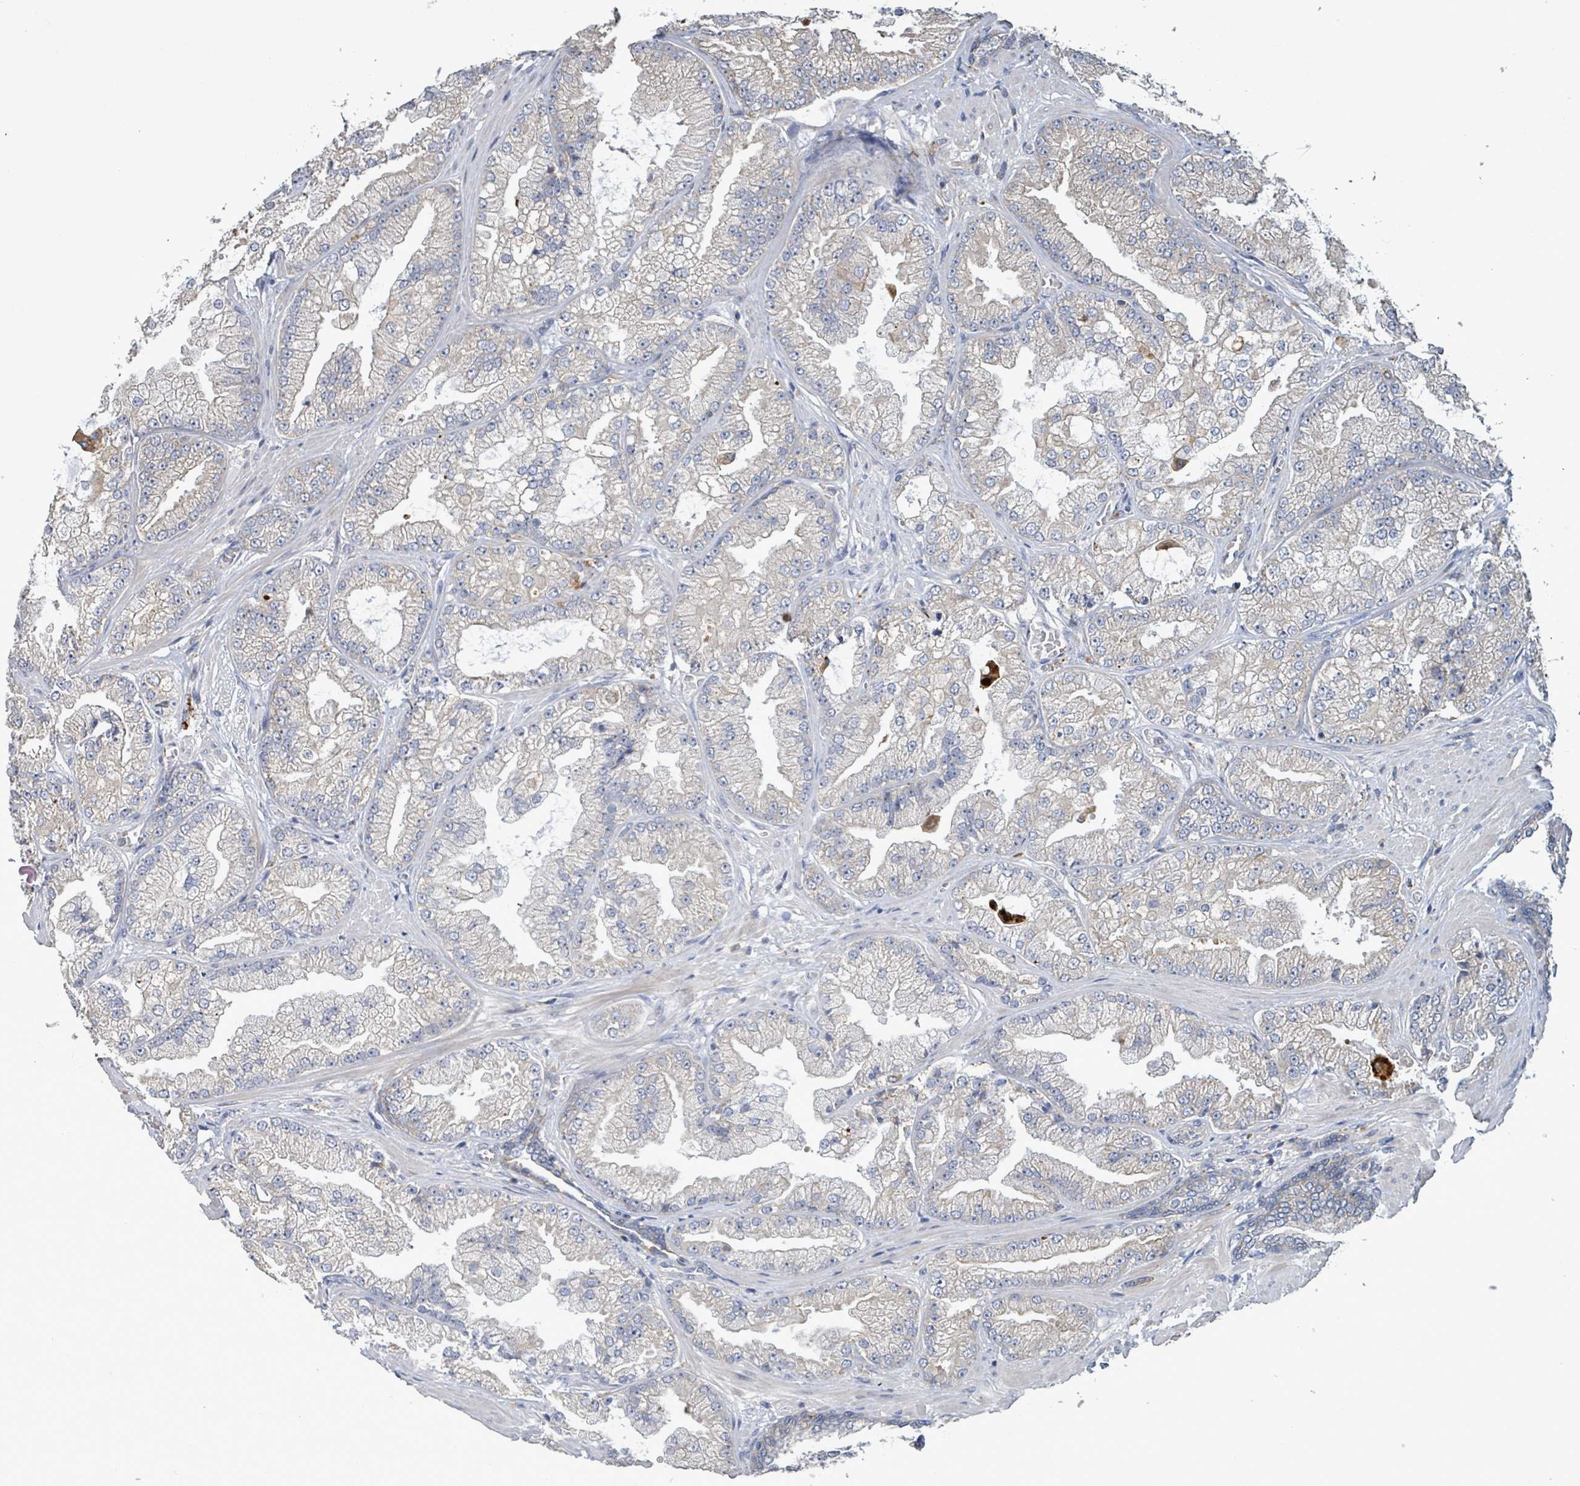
{"staining": {"intensity": "moderate", "quantity": "<25%", "location": "cytoplasmic/membranous"}, "tissue": "prostate cancer", "cell_type": "Tumor cells", "image_type": "cancer", "snomed": [{"axis": "morphology", "description": "Adenocarcinoma, Low grade"}, {"axis": "topography", "description": "Prostate"}], "caption": "Prostate cancer (adenocarcinoma (low-grade)) stained with a protein marker shows moderate staining in tumor cells.", "gene": "PLAAT1", "patient": {"sex": "male", "age": 57}}